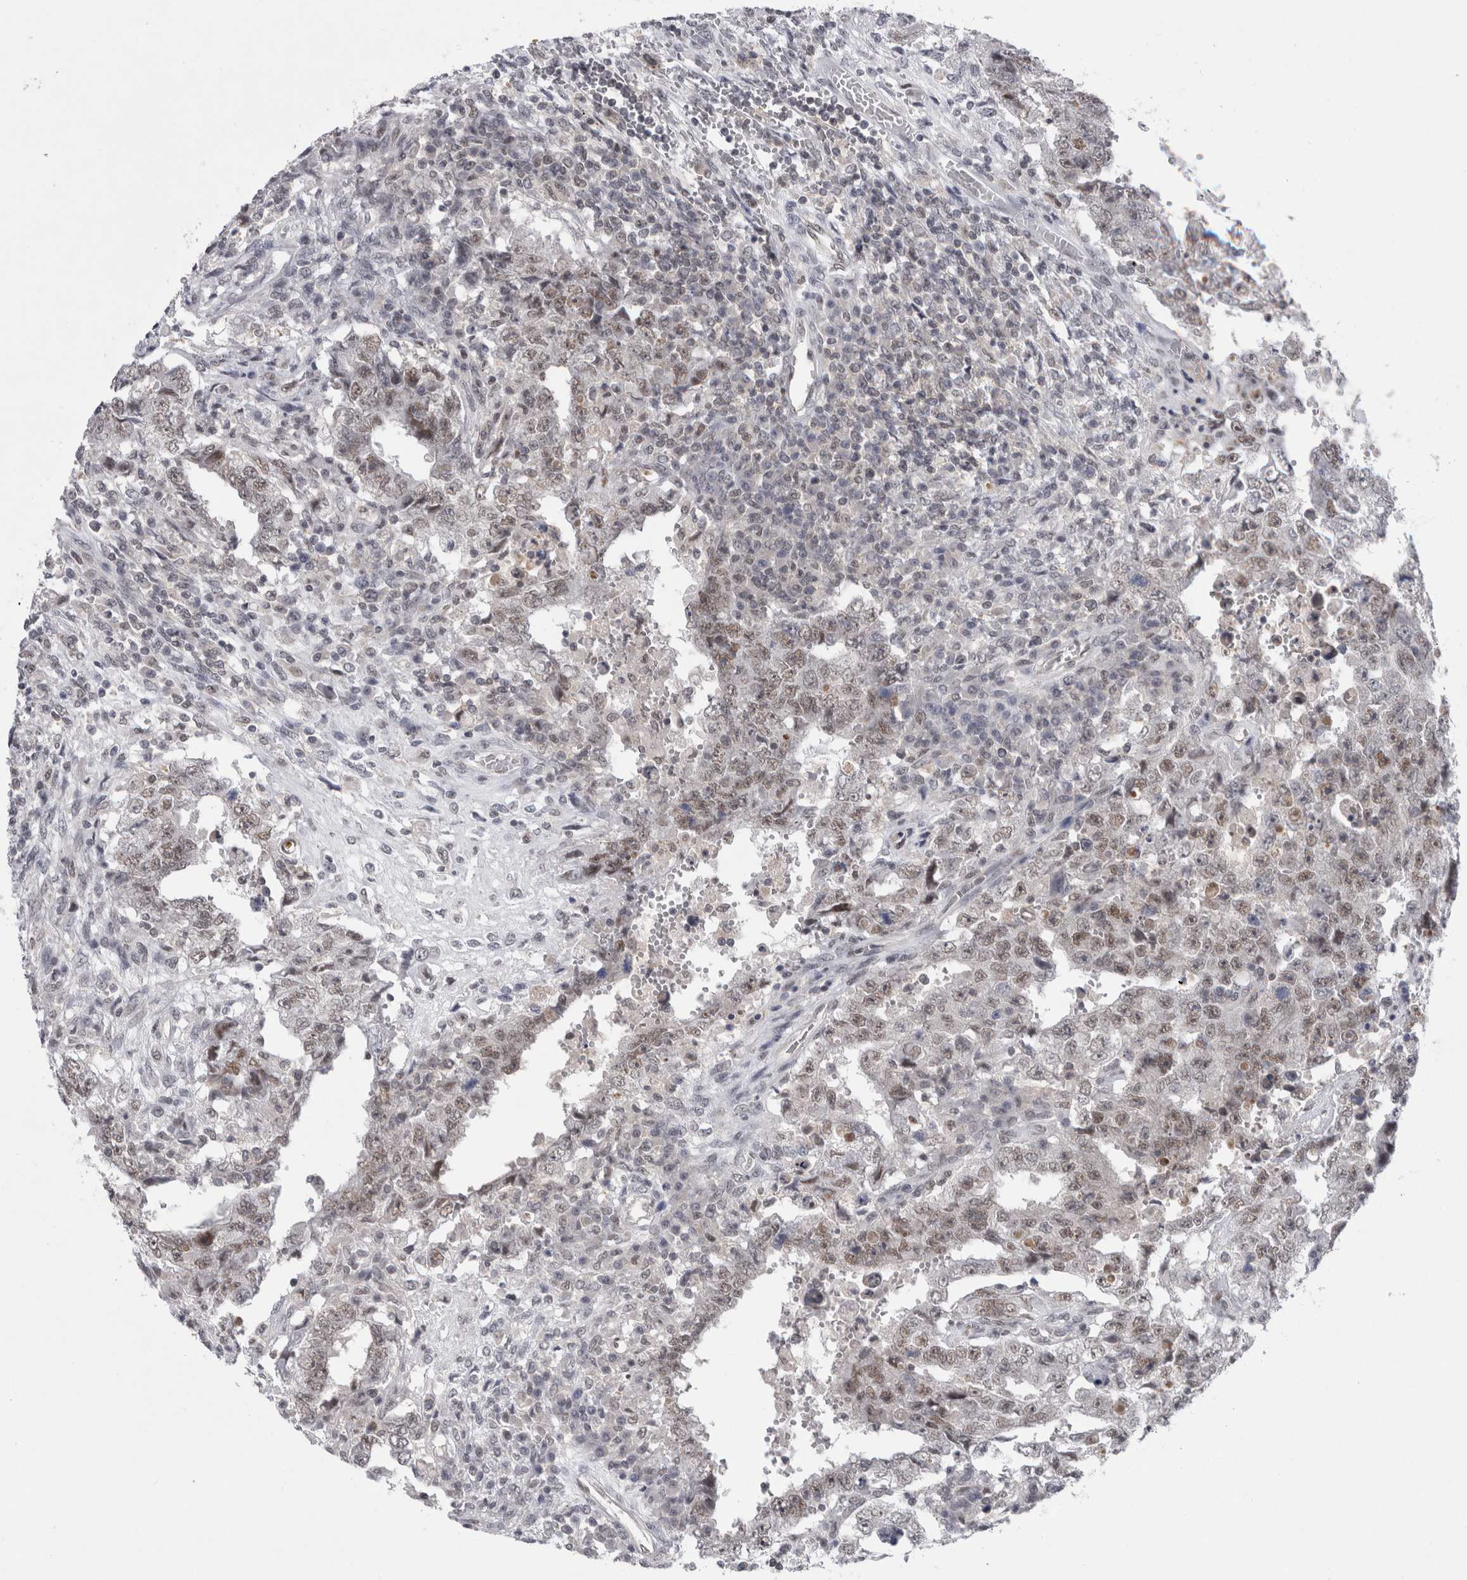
{"staining": {"intensity": "moderate", "quantity": ">75%", "location": "nuclear"}, "tissue": "testis cancer", "cell_type": "Tumor cells", "image_type": "cancer", "snomed": [{"axis": "morphology", "description": "Carcinoma, Embryonal, NOS"}, {"axis": "topography", "description": "Testis"}], "caption": "An image showing moderate nuclear expression in about >75% of tumor cells in testis cancer (embryonal carcinoma), as visualized by brown immunohistochemical staining.", "gene": "PSMB2", "patient": {"sex": "male", "age": 26}}